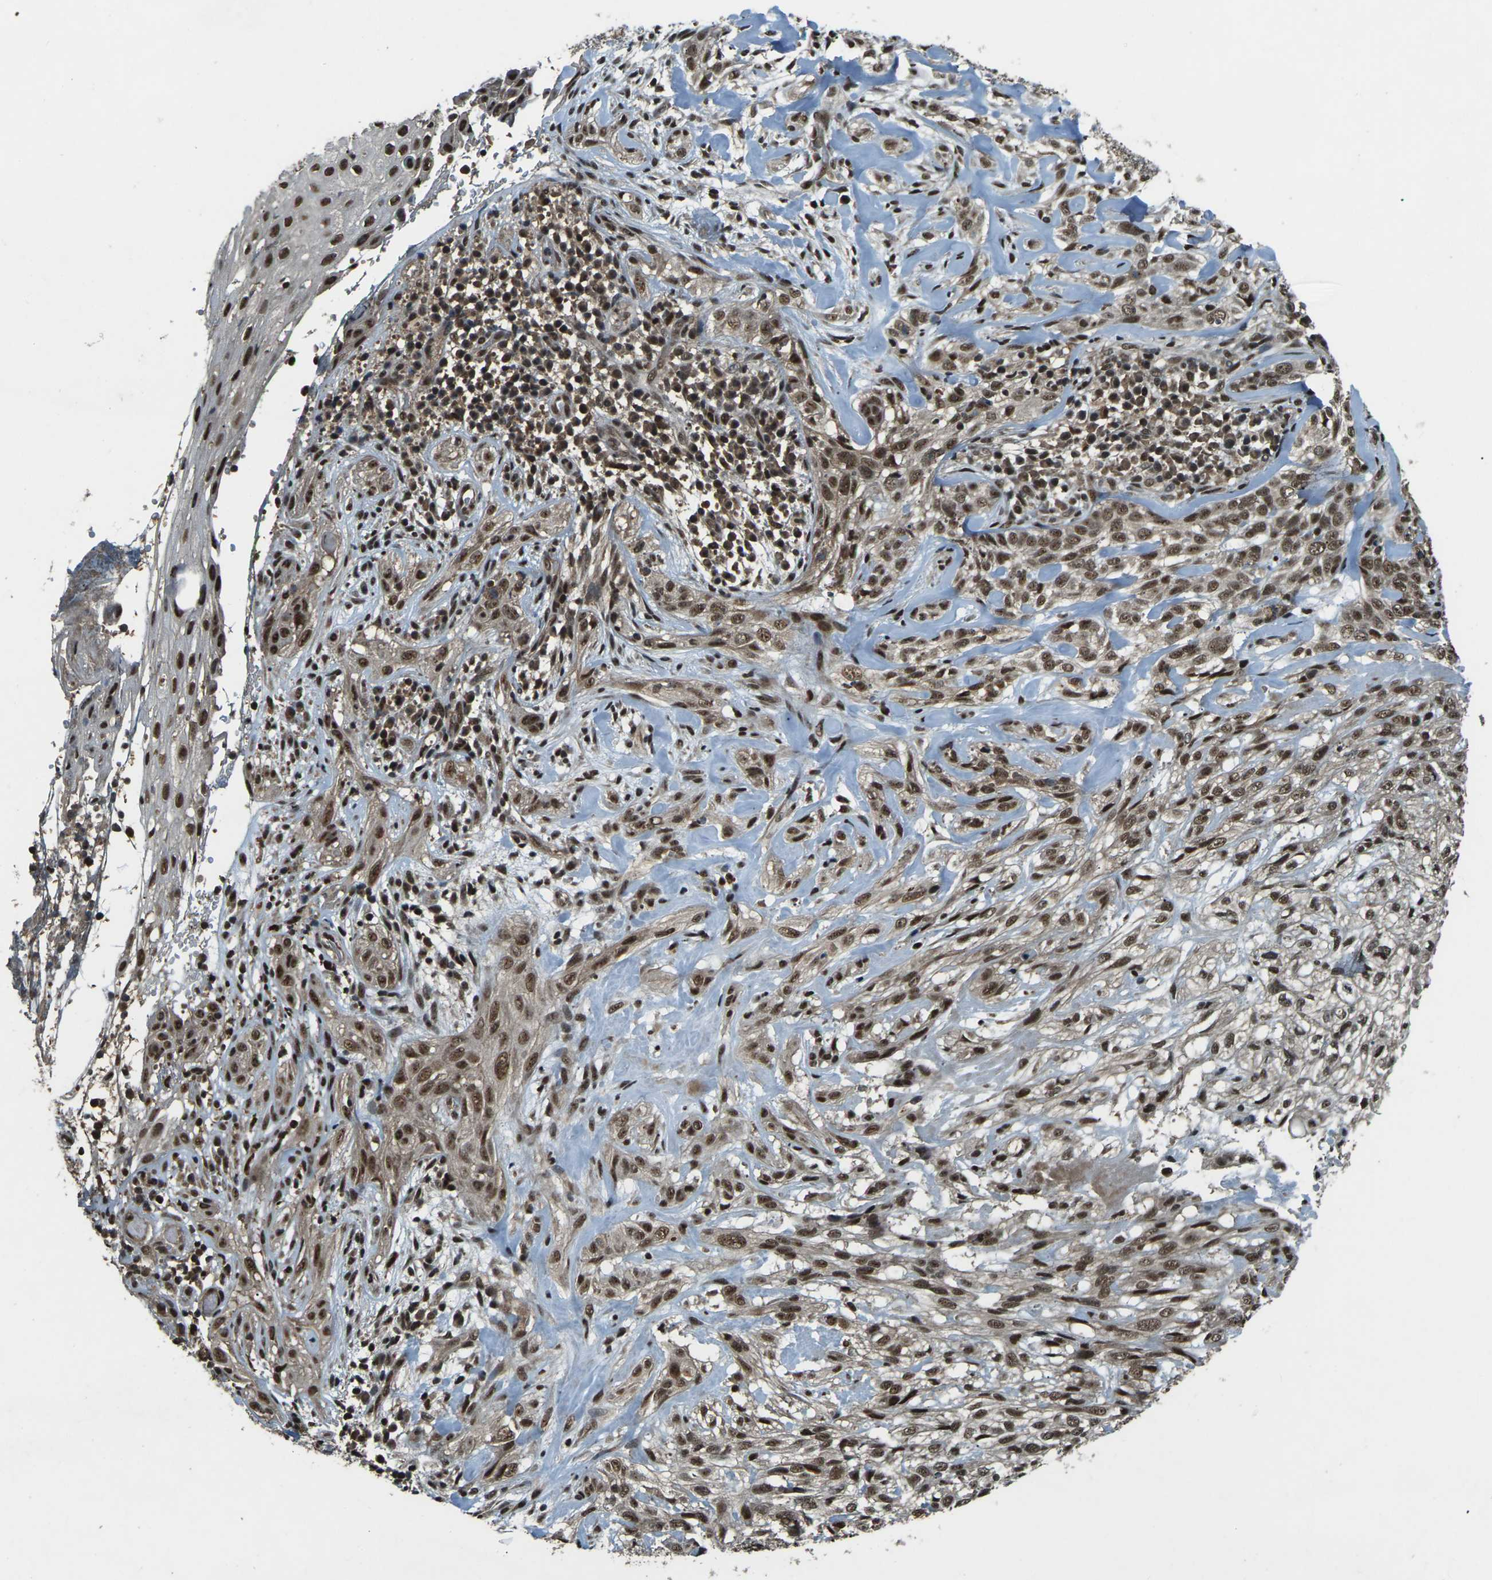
{"staining": {"intensity": "moderate", "quantity": ">75%", "location": "cytoplasmic/membranous,nuclear"}, "tissue": "skin cancer", "cell_type": "Tumor cells", "image_type": "cancer", "snomed": [{"axis": "morphology", "description": "Basal cell carcinoma"}, {"axis": "topography", "description": "Skin"}], "caption": "Protein expression analysis of human skin cancer reveals moderate cytoplasmic/membranous and nuclear staining in approximately >75% of tumor cells.", "gene": "NR4A2", "patient": {"sex": "male", "age": 72}}